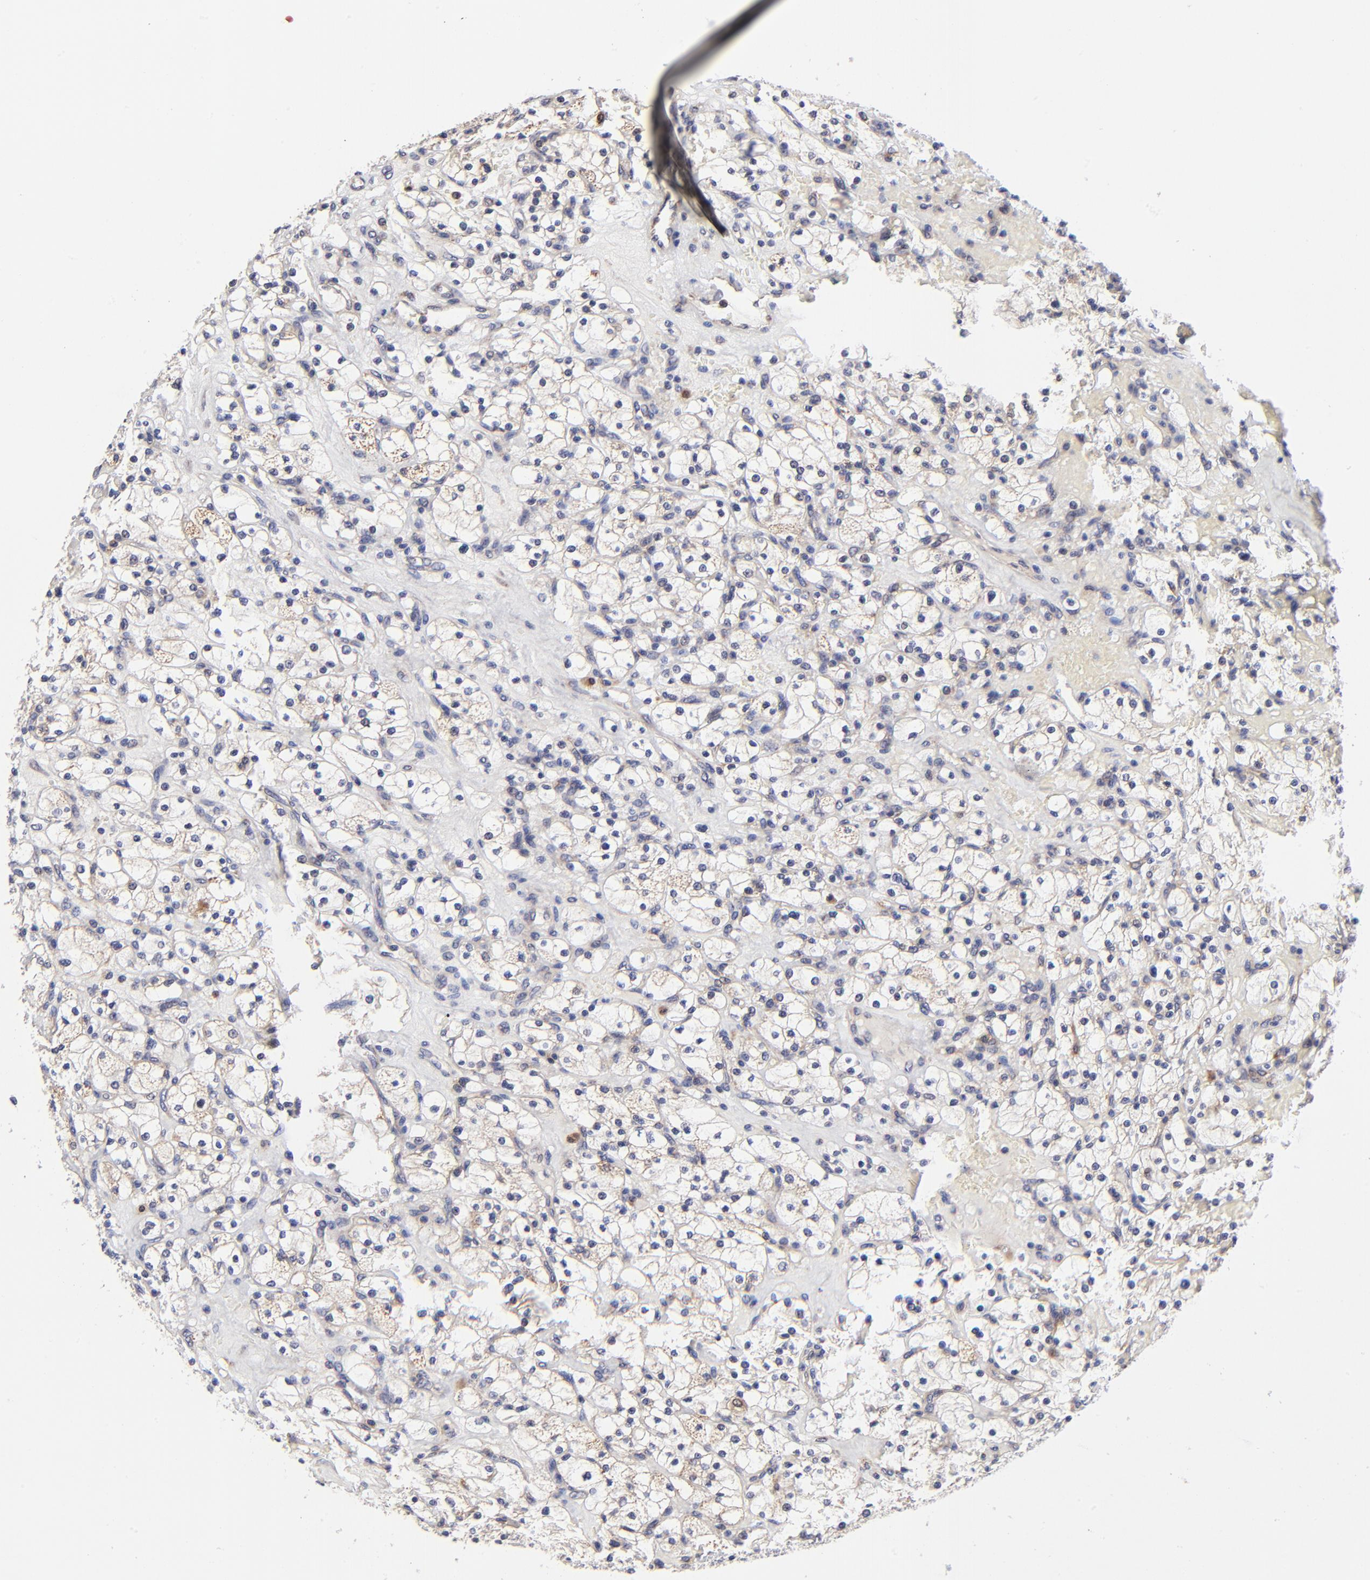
{"staining": {"intensity": "moderate", "quantity": "25%-75%", "location": "cytoplasmic/membranous"}, "tissue": "renal cancer", "cell_type": "Tumor cells", "image_type": "cancer", "snomed": [{"axis": "morphology", "description": "Adenocarcinoma, NOS"}, {"axis": "topography", "description": "Kidney"}], "caption": "Tumor cells exhibit medium levels of moderate cytoplasmic/membranous staining in approximately 25%-75% of cells in human renal cancer (adenocarcinoma).", "gene": "FBXL12", "patient": {"sex": "female", "age": 83}}